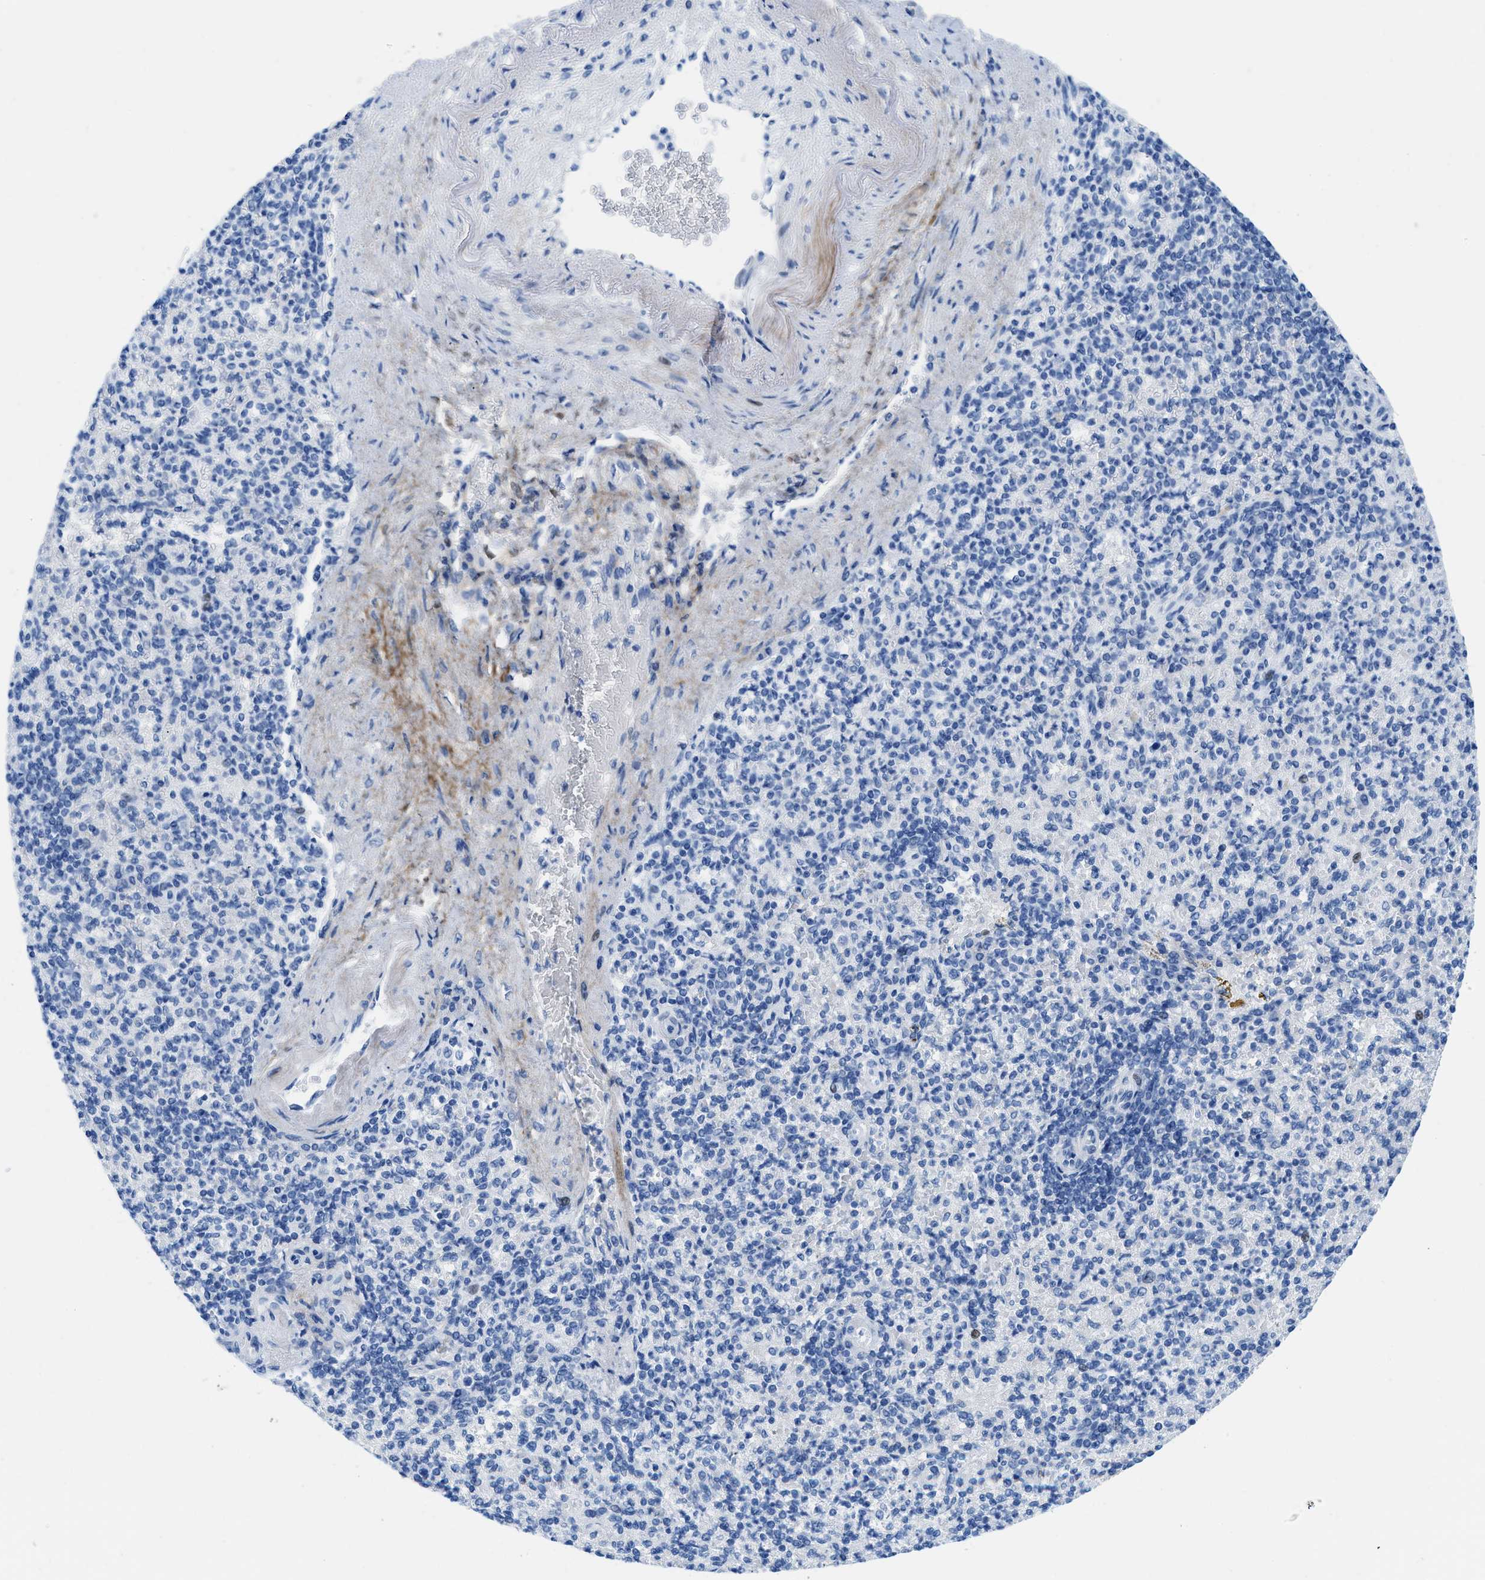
{"staining": {"intensity": "weak", "quantity": "<25%", "location": "cytoplasmic/membranous"}, "tissue": "spleen", "cell_type": "Cells in red pulp", "image_type": "normal", "snomed": [{"axis": "morphology", "description": "Normal tissue, NOS"}, {"axis": "topography", "description": "Spleen"}], "caption": "Immunohistochemistry (IHC) image of normal spleen: human spleen stained with DAB reveals no significant protein expression in cells in red pulp.", "gene": "COL3A1", "patient": {"sex": "female", "age": 74}}